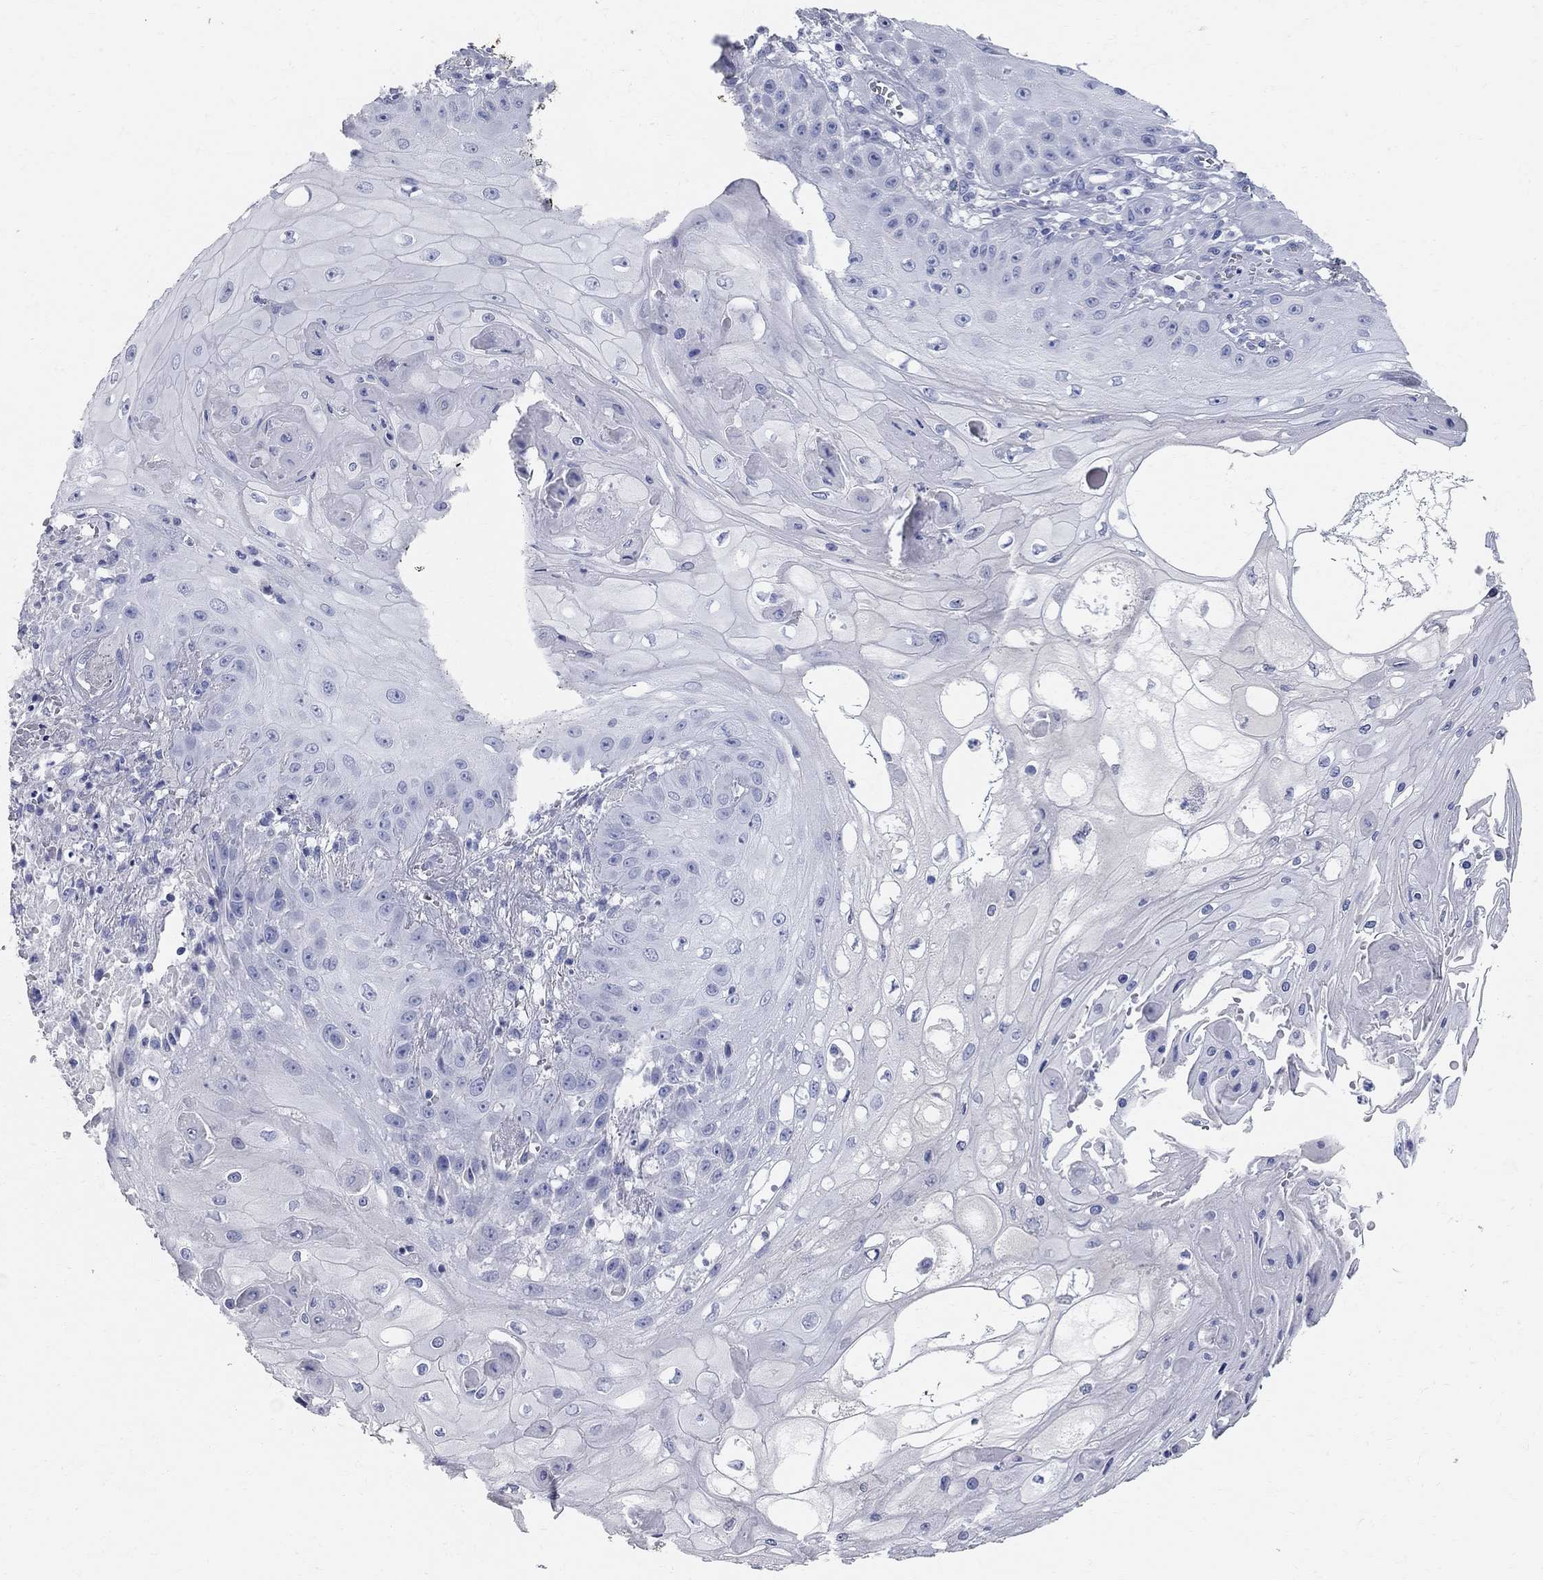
{"staining": {"intensity": "negative", "quantity": "none", "location": "none"}, "tissue": "skin cancer", "cell_type": "Tumor cells", "image_type": "cancer", "snomed": [{"axis": "morphology", "description": "Squamous cell carcinoma, NOS"}, {"axis": "topography", "description": "Skin"}], "caption": "Micrograph shows no significant protein positivity in tumor cells of skin squamous cell carcinoma. Brightfield microscopy of immunohistochemistry (IHC) stained with DAB (3,3'-diaminobenzidine) (brown) and hematoxylin (blue), captured at high magnification.", "gene": "AOX1", "patient": {"sex": "male", "age": 70}}